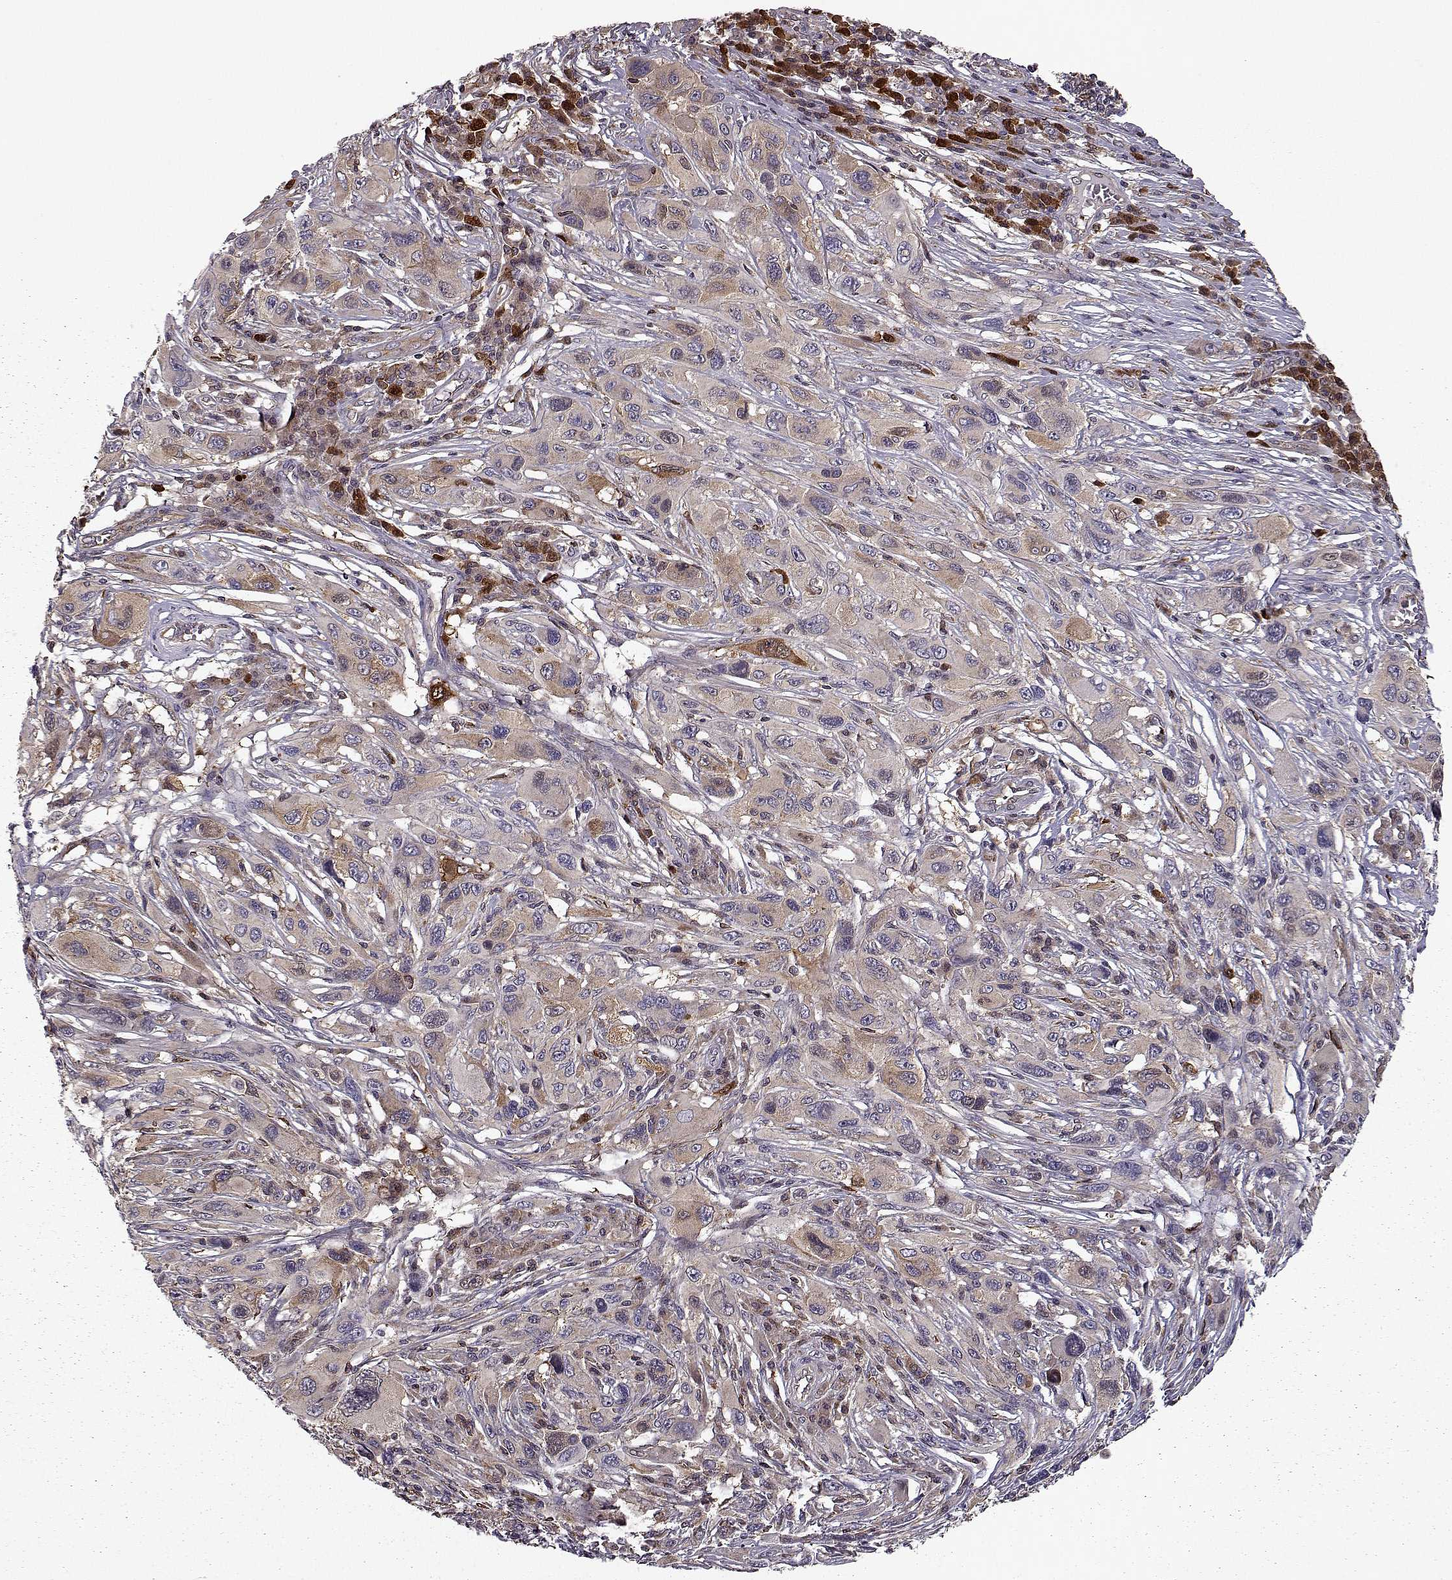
{"staining": {"intensity": "moderate", "quantity": "25%-75%", "location": "cytoplasmic/membranous"}, "tissue": "melanoma", "cell_type": "Tumor cells", "image_type": "cancer", "snomed": [{"axis": "morphology", "description": "Malignant melanoma, NOS"}, {"axis": "topography", "description": "Skin"}], "caption": "Malignant melanoma stained with DAB immunohistochemistry demonstrates medium levels of moderate cytoplasmic/membranous expression in about 25%-75% of tumor cells.", "gene": "RANBP1", "patient": {"sex": "male", "age": 53}}